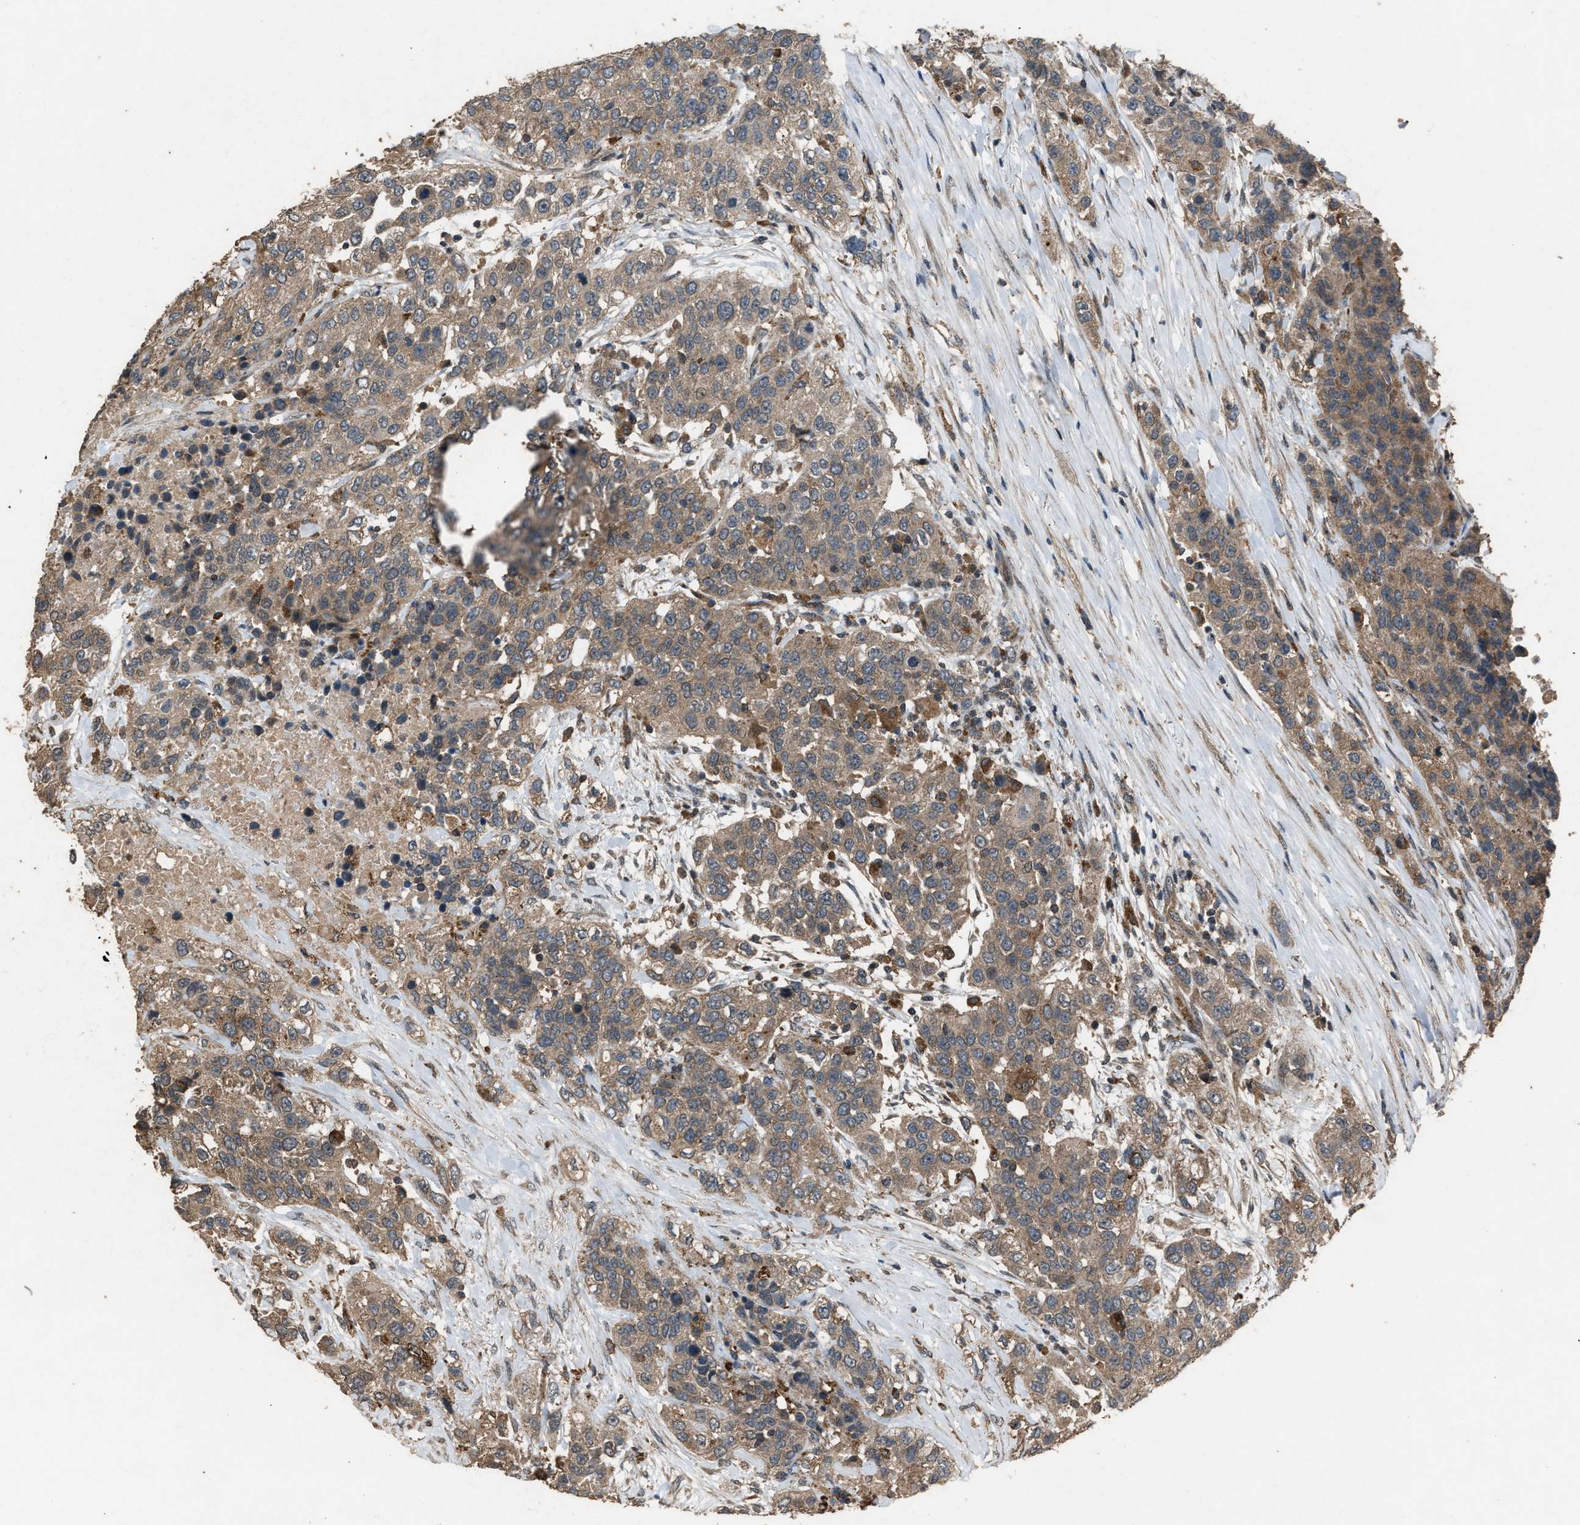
{"staining": {"intensity": "moderate", "quantity": ">75%", "location": "cytoplasmic/membranous"}, "tissue": "urothelial cancer", "cell_type": "Tumor cells", "image_type": "cancer", "snomed": [{"axis": "morphology", "description": "Urothelial carcinoma, High grade"}, {"axis": "topography", "description": "Urinary bladder"}], "caption": "Urothelial cancer was stained to show a protein in brown. There is medium levels of moderate cytoplasmic/membranous staining in approximately >75% of tumor cells.", "gene": "PSMD1", "patient": {"sex": "female", "age": 80}}